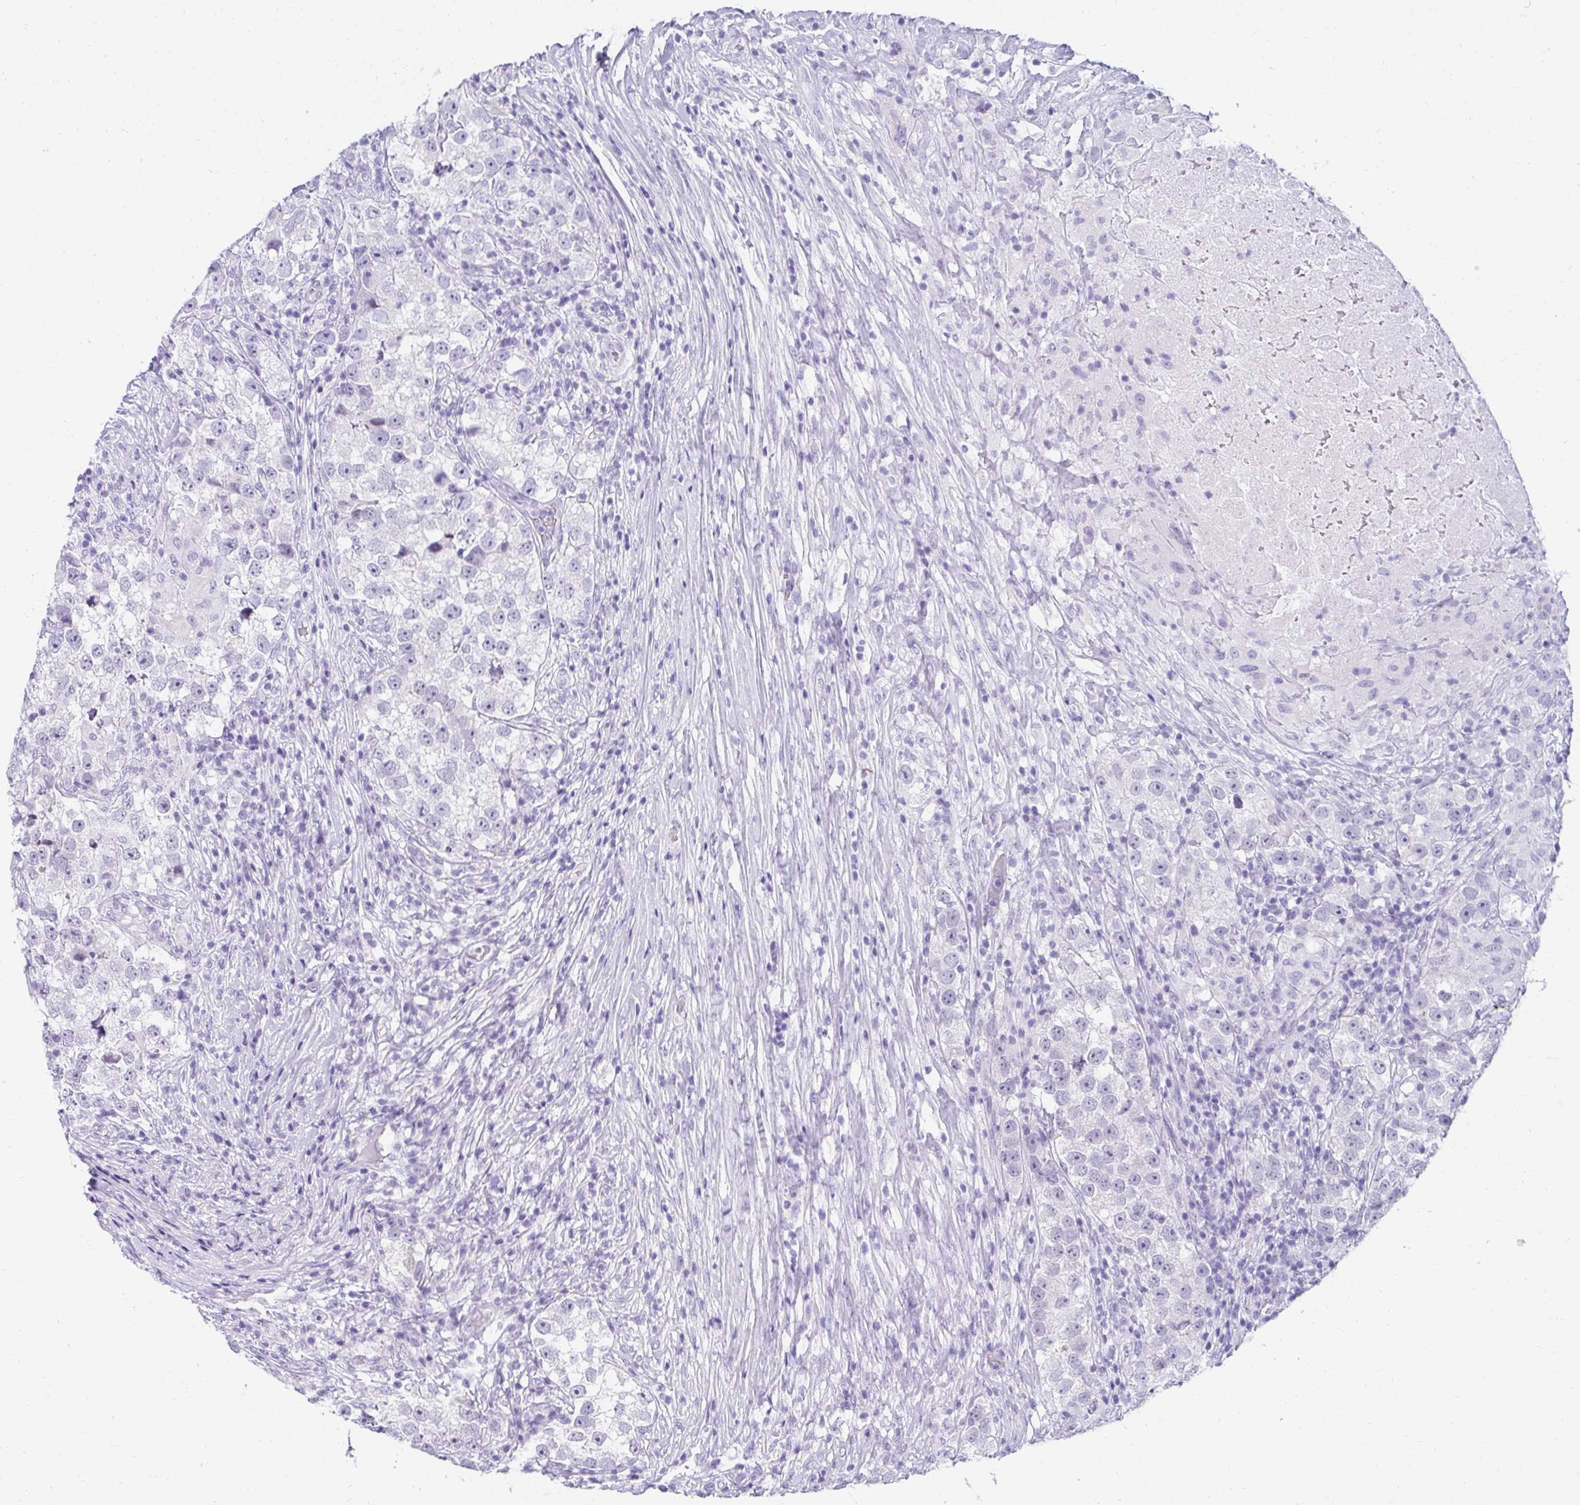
{"staining": {"intensity": "negative", "quantity": "none", "location": "none"}, "tissue": "testis cancer", "cell_type": "Tumor cells", "image_type": "cancer", "snomed": [{"axis": "morphology", "description": "Seminoma, NOS"}, {"axis": "topography", "description": "Testis"}], "caption": "Immunohistochemical staining of testis cancer (seminoma) reveals no significant positivity in tumor cells.", "gene": "RNF183", "patient": {"sex": "male", "age": 46}}